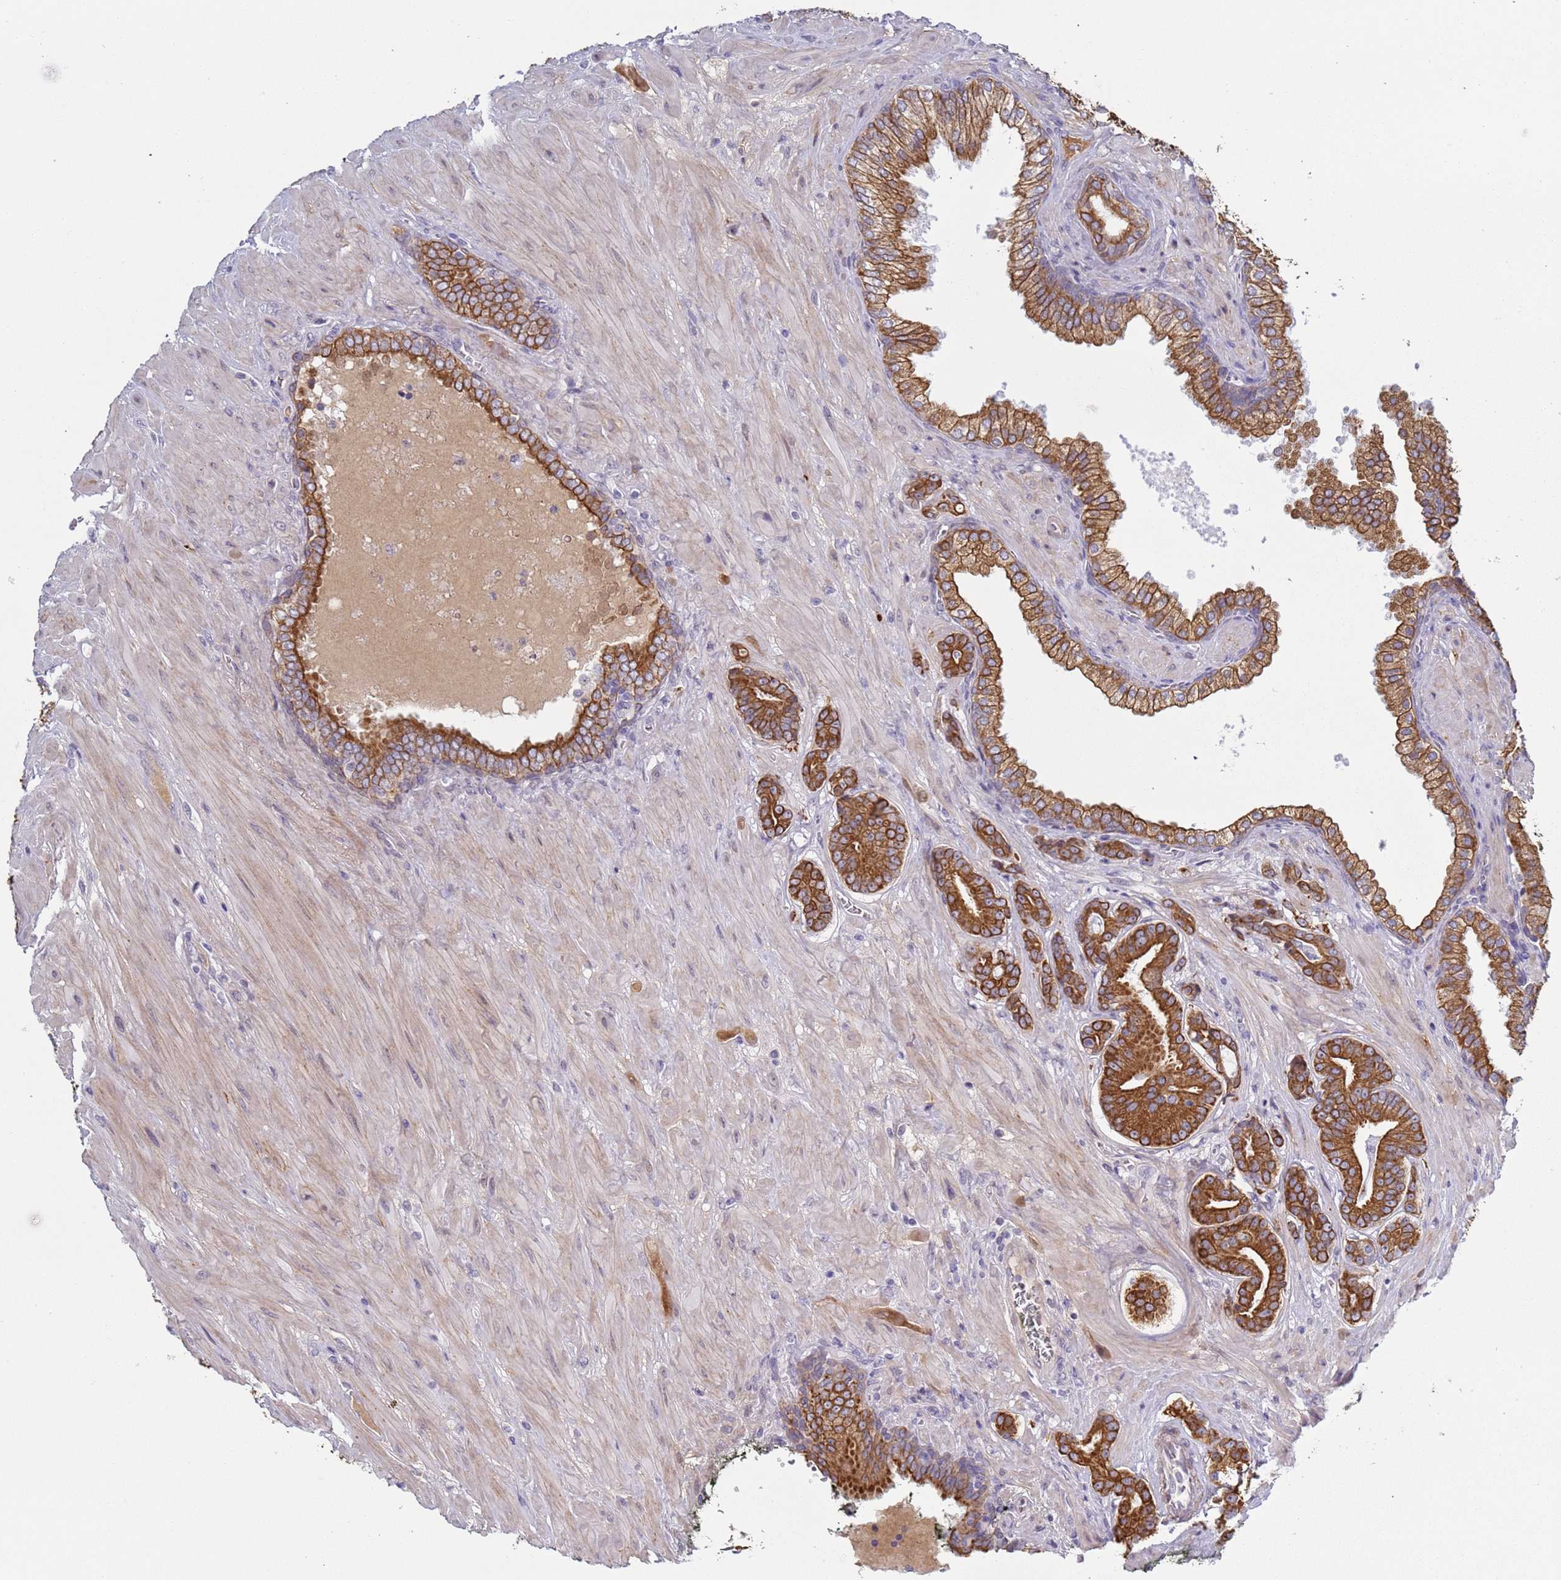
{"staining": {"intensity": "strong", "quantity": ">75%", "location": "cytoplasmic/membranous"}, "tissue": "prostate cancer", "cell_type": "Tumor cells", "image_type": "cancer", "snomed": [{"axis": "morphology", "description": "Adenocarcinoma, High grade"}, {"axis": "topography", "description": "Prostate"}], "caption": "Human prostate cancer (adenocarcinoma (high-grade)) stained for a protein (brown) shows strong cytoplasmic/membranous positive staining in approximately >75% of tumor cells.", "gene": "NPAP1", "patient": {"sex": "male", "age": 55}}